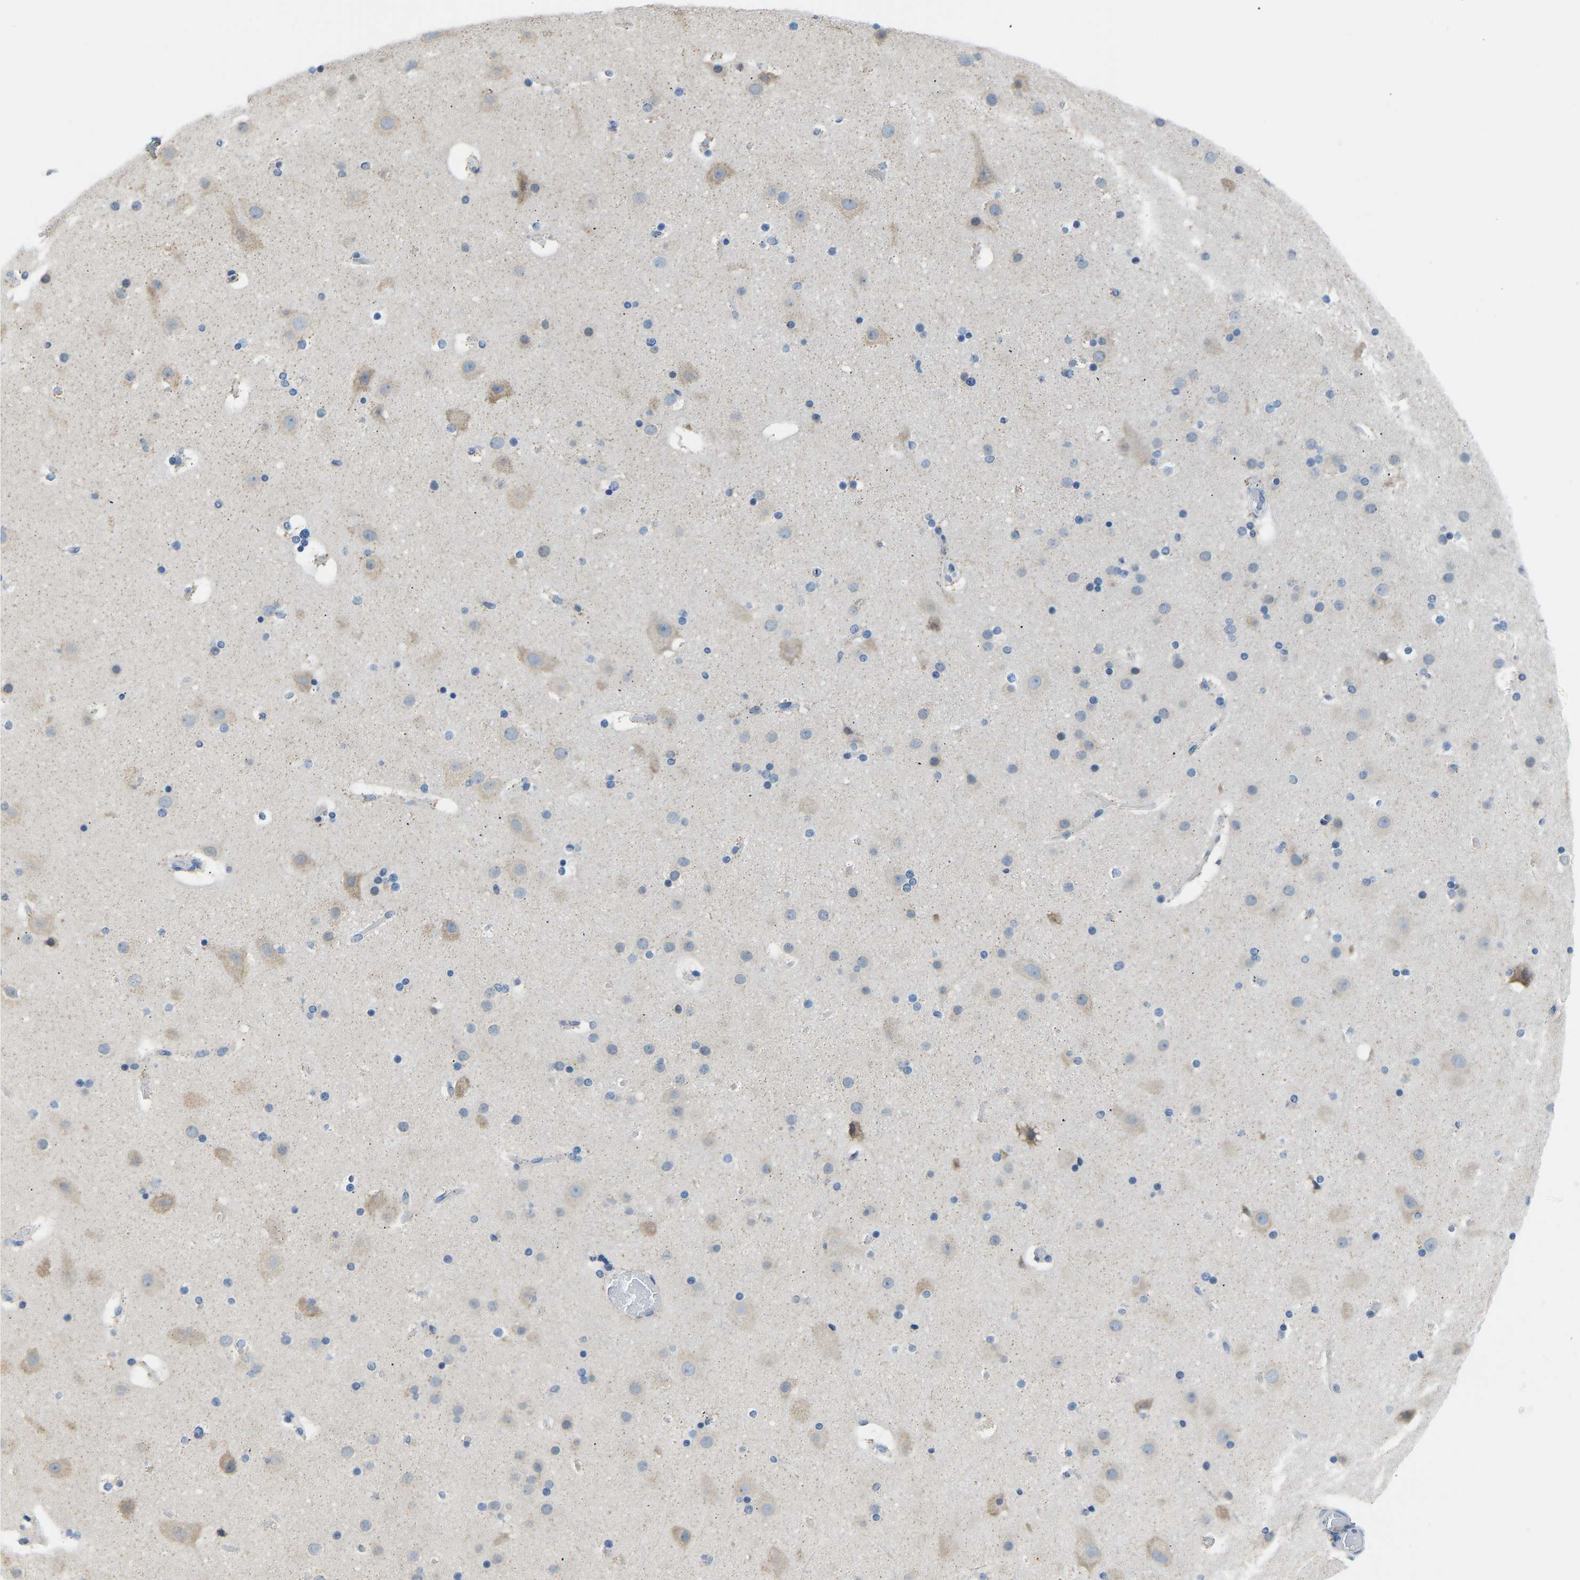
{"staining": {"intensity": "negative", "quantity": "none", "location": "none"}, "tissue": "cerebral cortex", "cell_type": "Endothelial cells", "image_type": "normal", "snomed": [{"axis": "morphology", "description": "Normal tissue, NOS"}, {"axis": "topography", "description": "Cerebral cortex"}], "caption": "Immunohistochemistry histopathology image of normal cerebral cortex: cerebral cortex stained with DAB (3,3'-diaminobenzidine) shows no significant protein staining in endothelial cells.", "gene": "VRK1", "patient": {"sex": "male", "age": 57}}